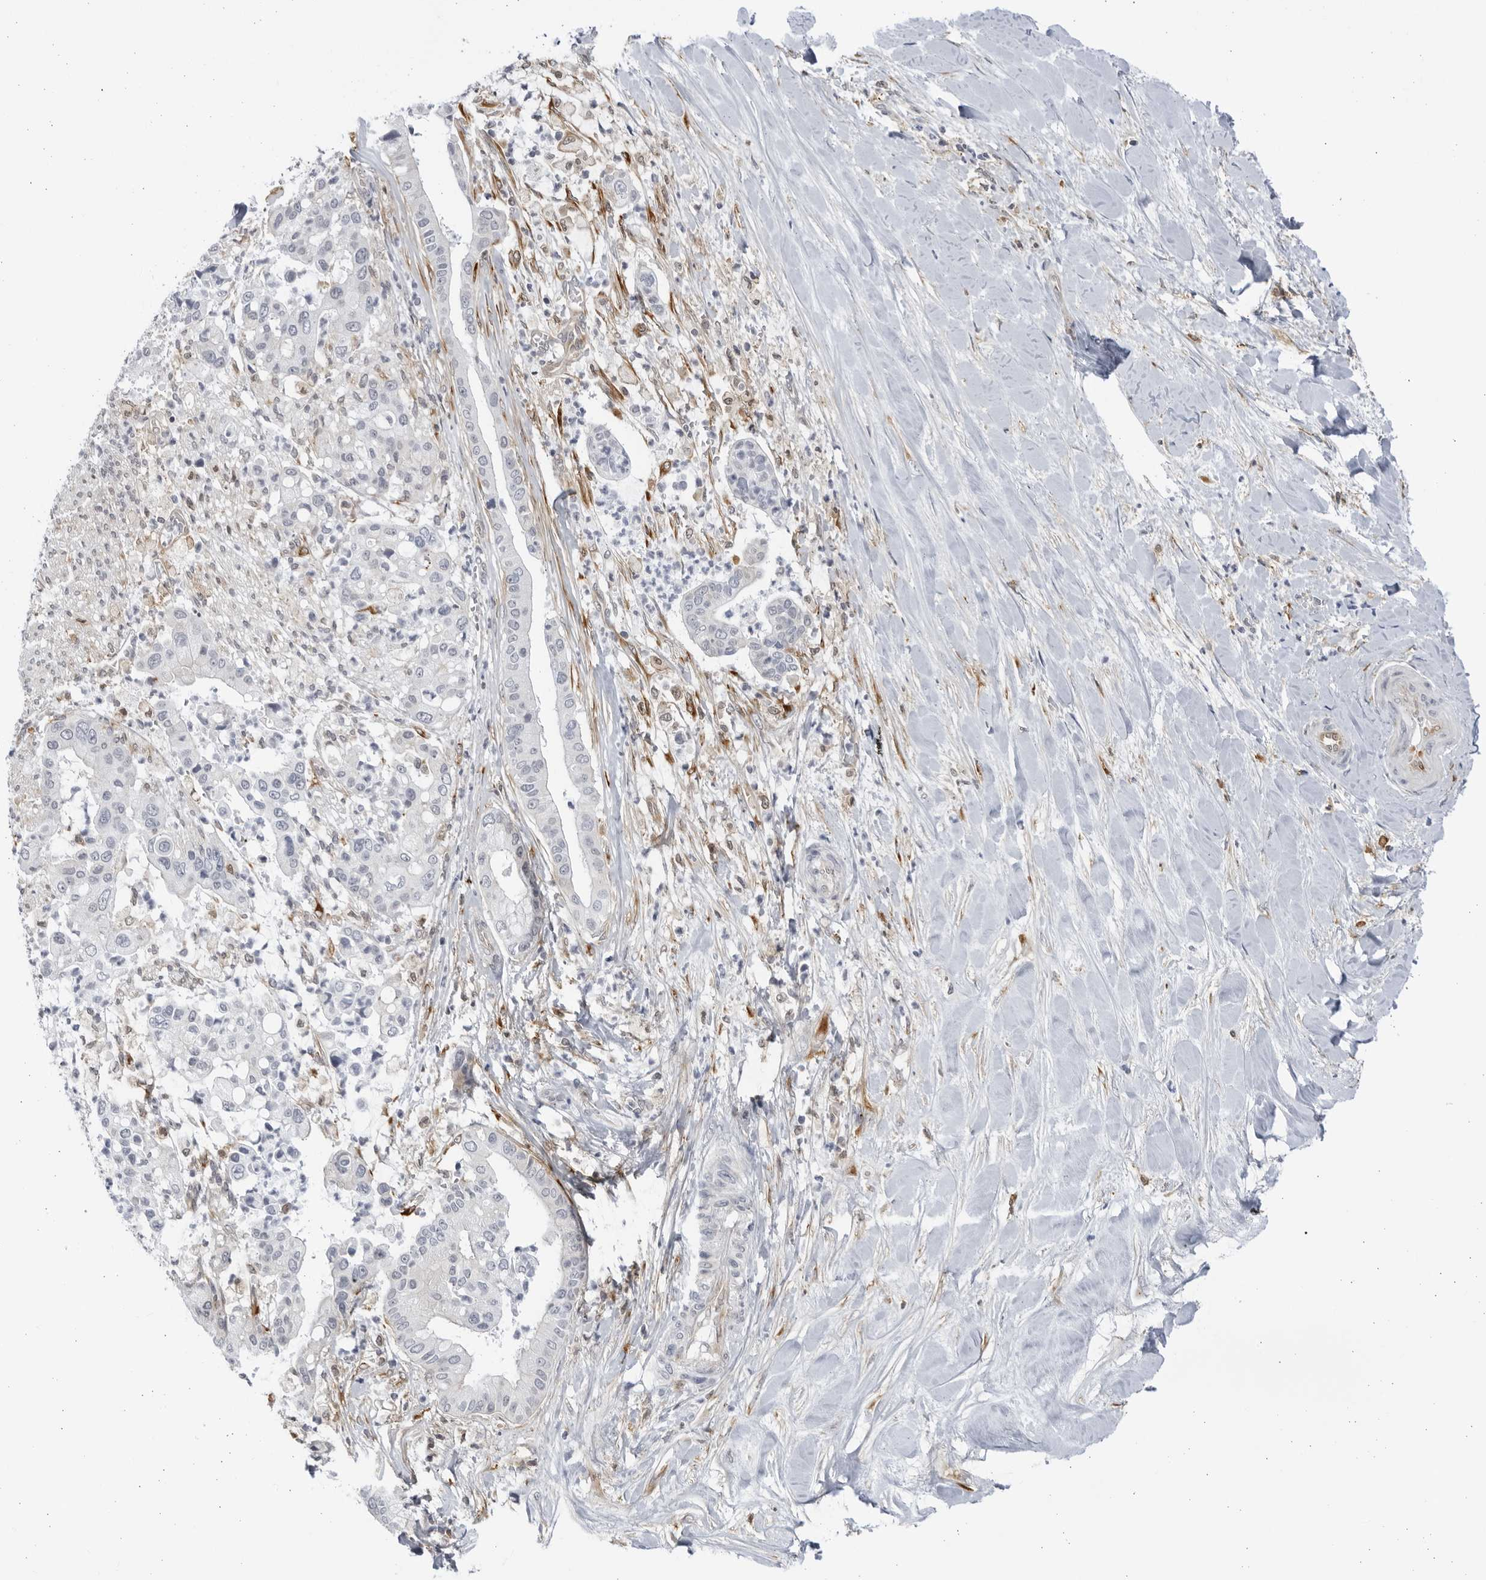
{"staining": {"intensity": "negative", "quantity": "none", "location": "none"}, "tissue": "liver cancer", "cell_type": "Tumor cells", "image_type": "cancer", "snomed": [{"axis": "morphology", "description": "Cholangiocarcinoma"}, {"axis": "topography", "description": "Liver"}], "caption": "This is an IHC micrograph of cholangiocarcinoma (liver). There is no expression in tumor cells.", "gene": "BMP2K", "patient": {"sex": "female", "age": 54}}